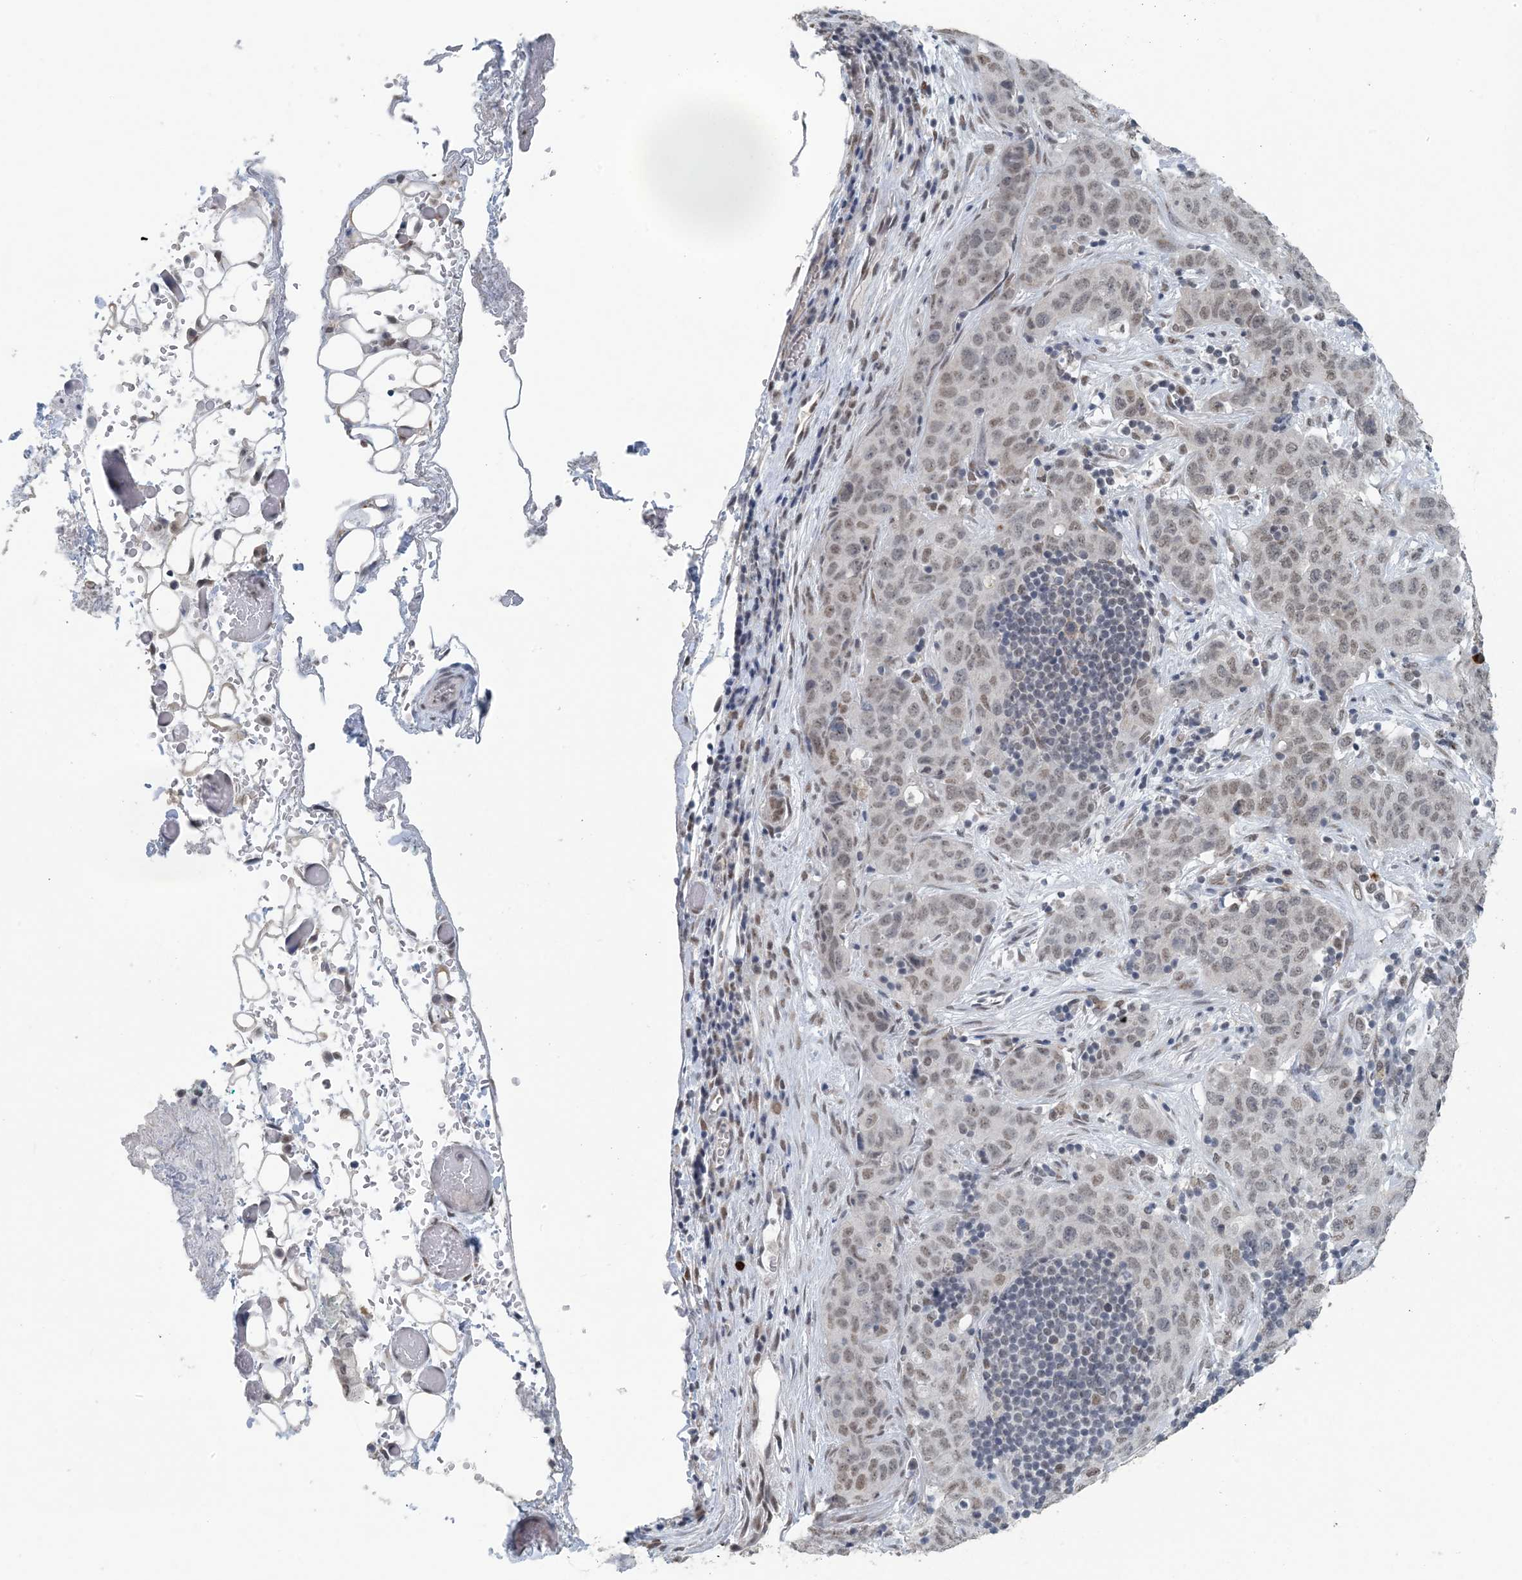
{"staining": {"intensity": "weak", "quantity": "<25%", "location": "nuclear"}, "tissue": "stomach cancer", "cell_type": "Tumor cells", "image_type": "cancer", "snomed": [{"axis": "morphology", "description": "Normal tissue, NOS"}, {"axis": "morphology", "description": "Adenocarcinoma, NOS"}, {"axis": "topography", "description": "Lymph node"}, {"axis": "topography", "description": "Stomach"}], "caption": "This is an immunohistochemistry (IHC) image of human stomach adenocarcinoma. There is no positivity in tumor cells.", "gene": "MBD2", "patient": {"sex": "male", "age": 48}}